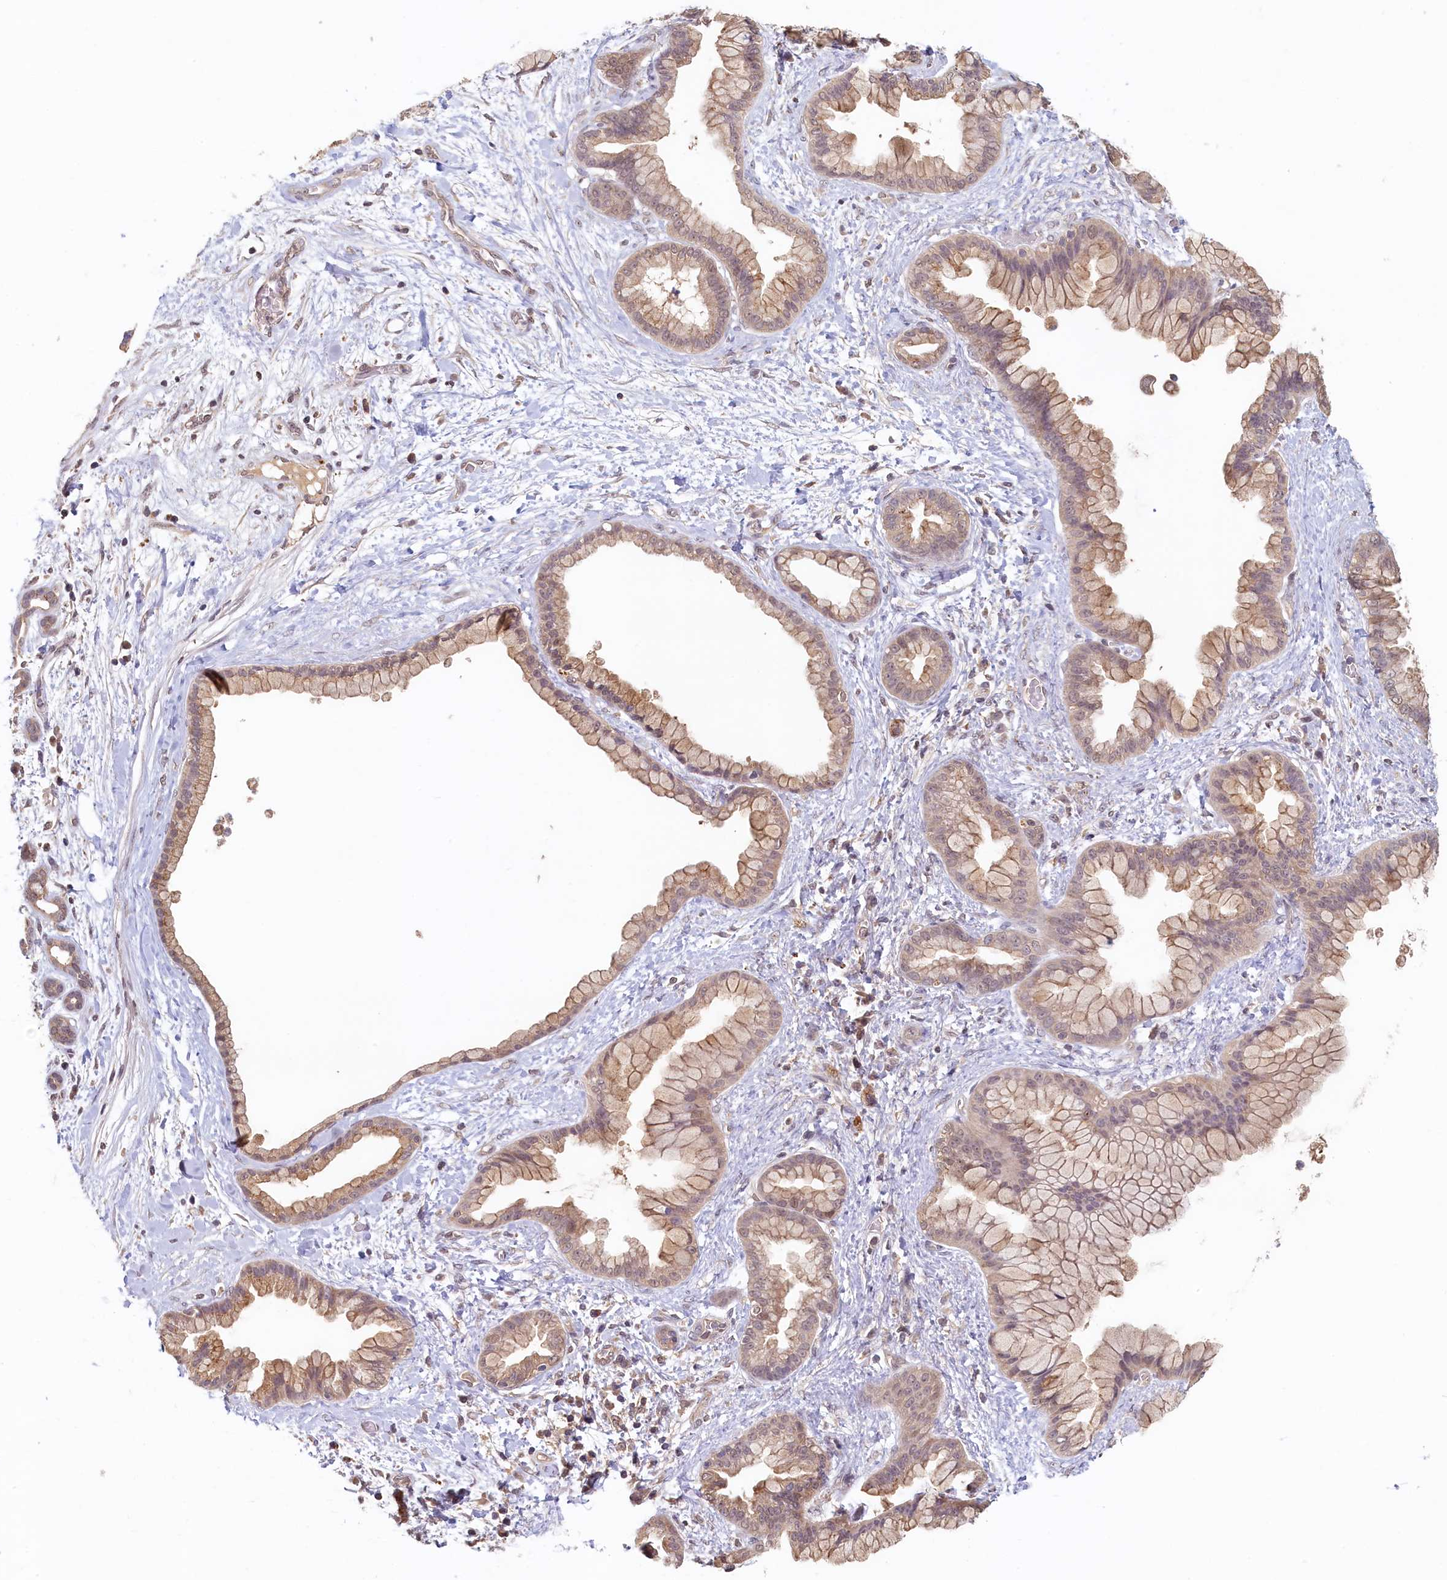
{"staining": {"intensity": "weak", "quantity": ">75%", "location": "cytoplasmic/membranous"}, "tissue": "pancreatic cancer", "cell_type": "Tumor cells", "image_type": "cancer", "snomed": [{"axis": "morphology", "description": "Adenocarcinoma, NOS"}, {"axis": "topography", "description": "Pancreas"}], "caption": "Protein staining by IHC displays weak cytoplasmic/membranous expression in approximately >75% of tumor cells in pancreatic cancer (adenocarcinoma).", "gene": "NUBP2", "patient": {"sex": "female", "age": 78}}